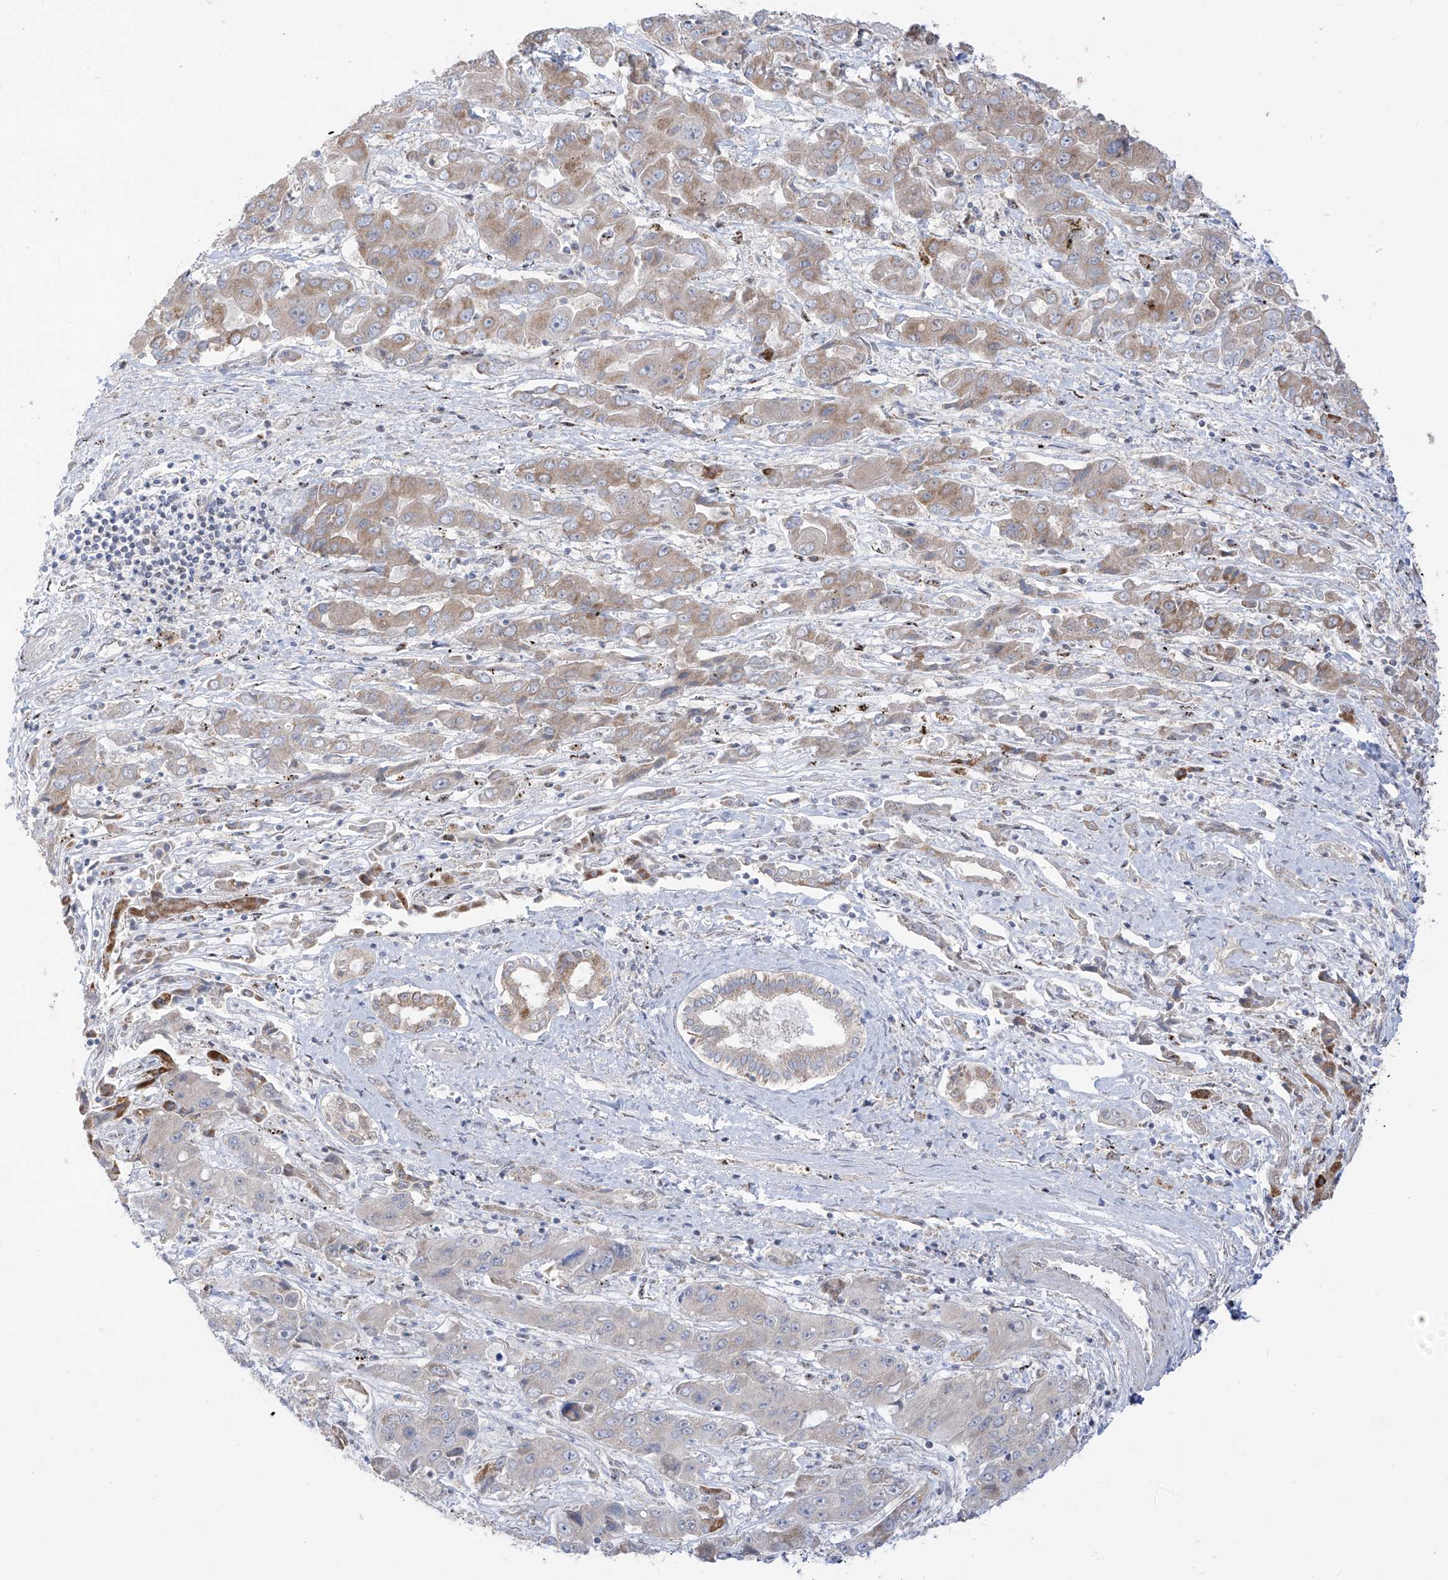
{"staining": {"intensity": "weak", "quantity": "25%-75%", "location": "cytoplasmic/membranous"}, "tissue": "liver cancer", "cell_type": "Tumor cells", "image_type": "cancer", "snomed": [{"axis": "morphology", "description": "Cholangiocarcinoma"}, {"axis": "topography", "description": "Liver"}], "caption": "The image shows a brown stain indicating the presence of a protein in the cytoplasmic/membranous of tumor cells in cholangiocarcinoma (liver). The protein is stained brown, and the nuclei are stained in blue (DAB IHC with brightfield microscopy, high magnification).", "gene": "ARHGEF40", "patient": {"sex": "male", "age": 67}}